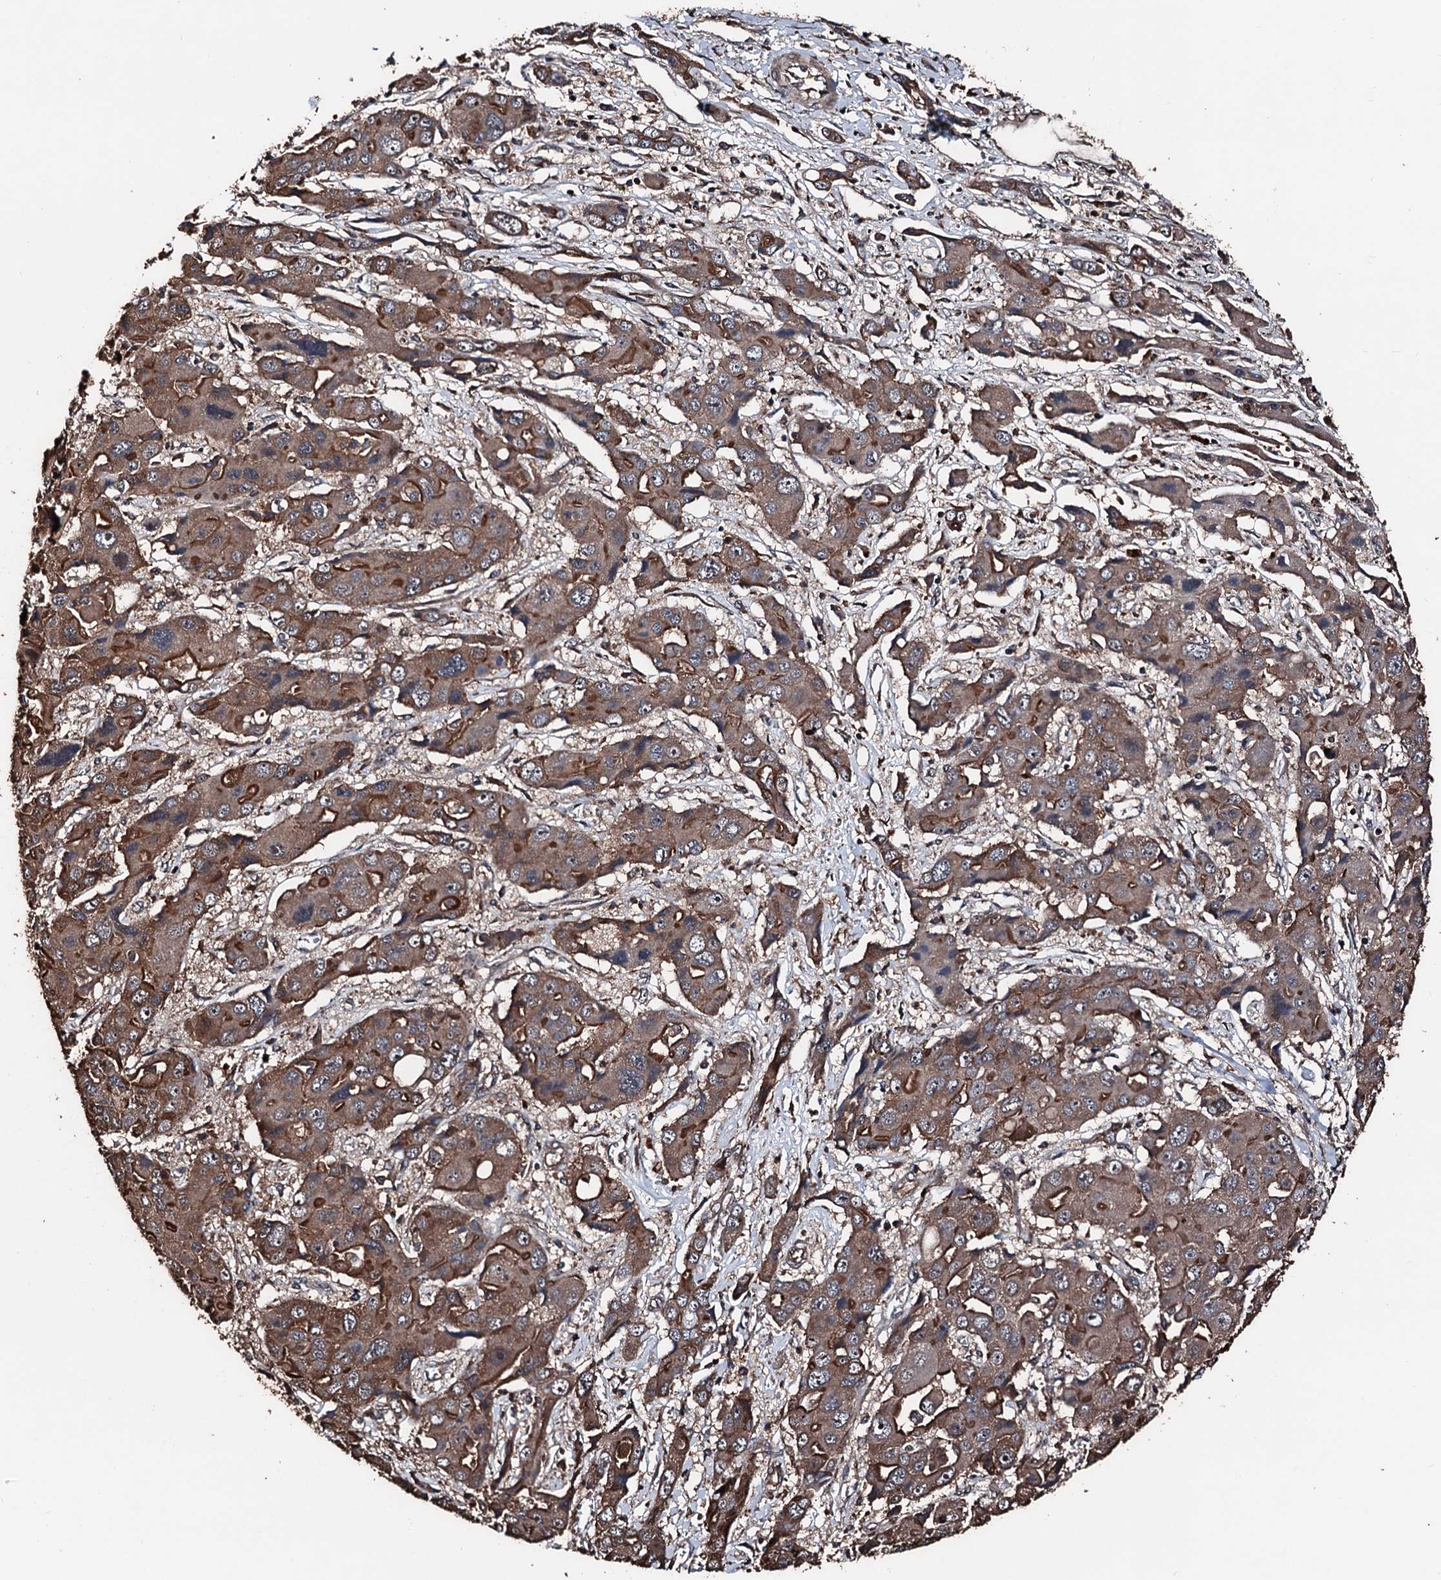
{"staining": {"intensity": "moderate", "quantity": ">75%", "location": "cytoplasmic/membranous"}, "tissue": "liver cancer", "cell_type": "Tumor cells", "image_type": "cancer", "snomed": [{"axis": "morphology", "description": "Cholangiocarcinoma"}, {"axis": "topography", "description": "Liver"}], "caption": "DAB immunohistochemical staining of human liver cholangiocarcinoma reveals moderate cytoplasmic/membranous protein staining in about >75% of tumor cells. The protein is stained brown, and the nuclei are stained in blue (DAB IHC with brightfield microscopy, high magnification).", "gene": "KIF18A", "patient": {"sex": "male", "age": 67}}